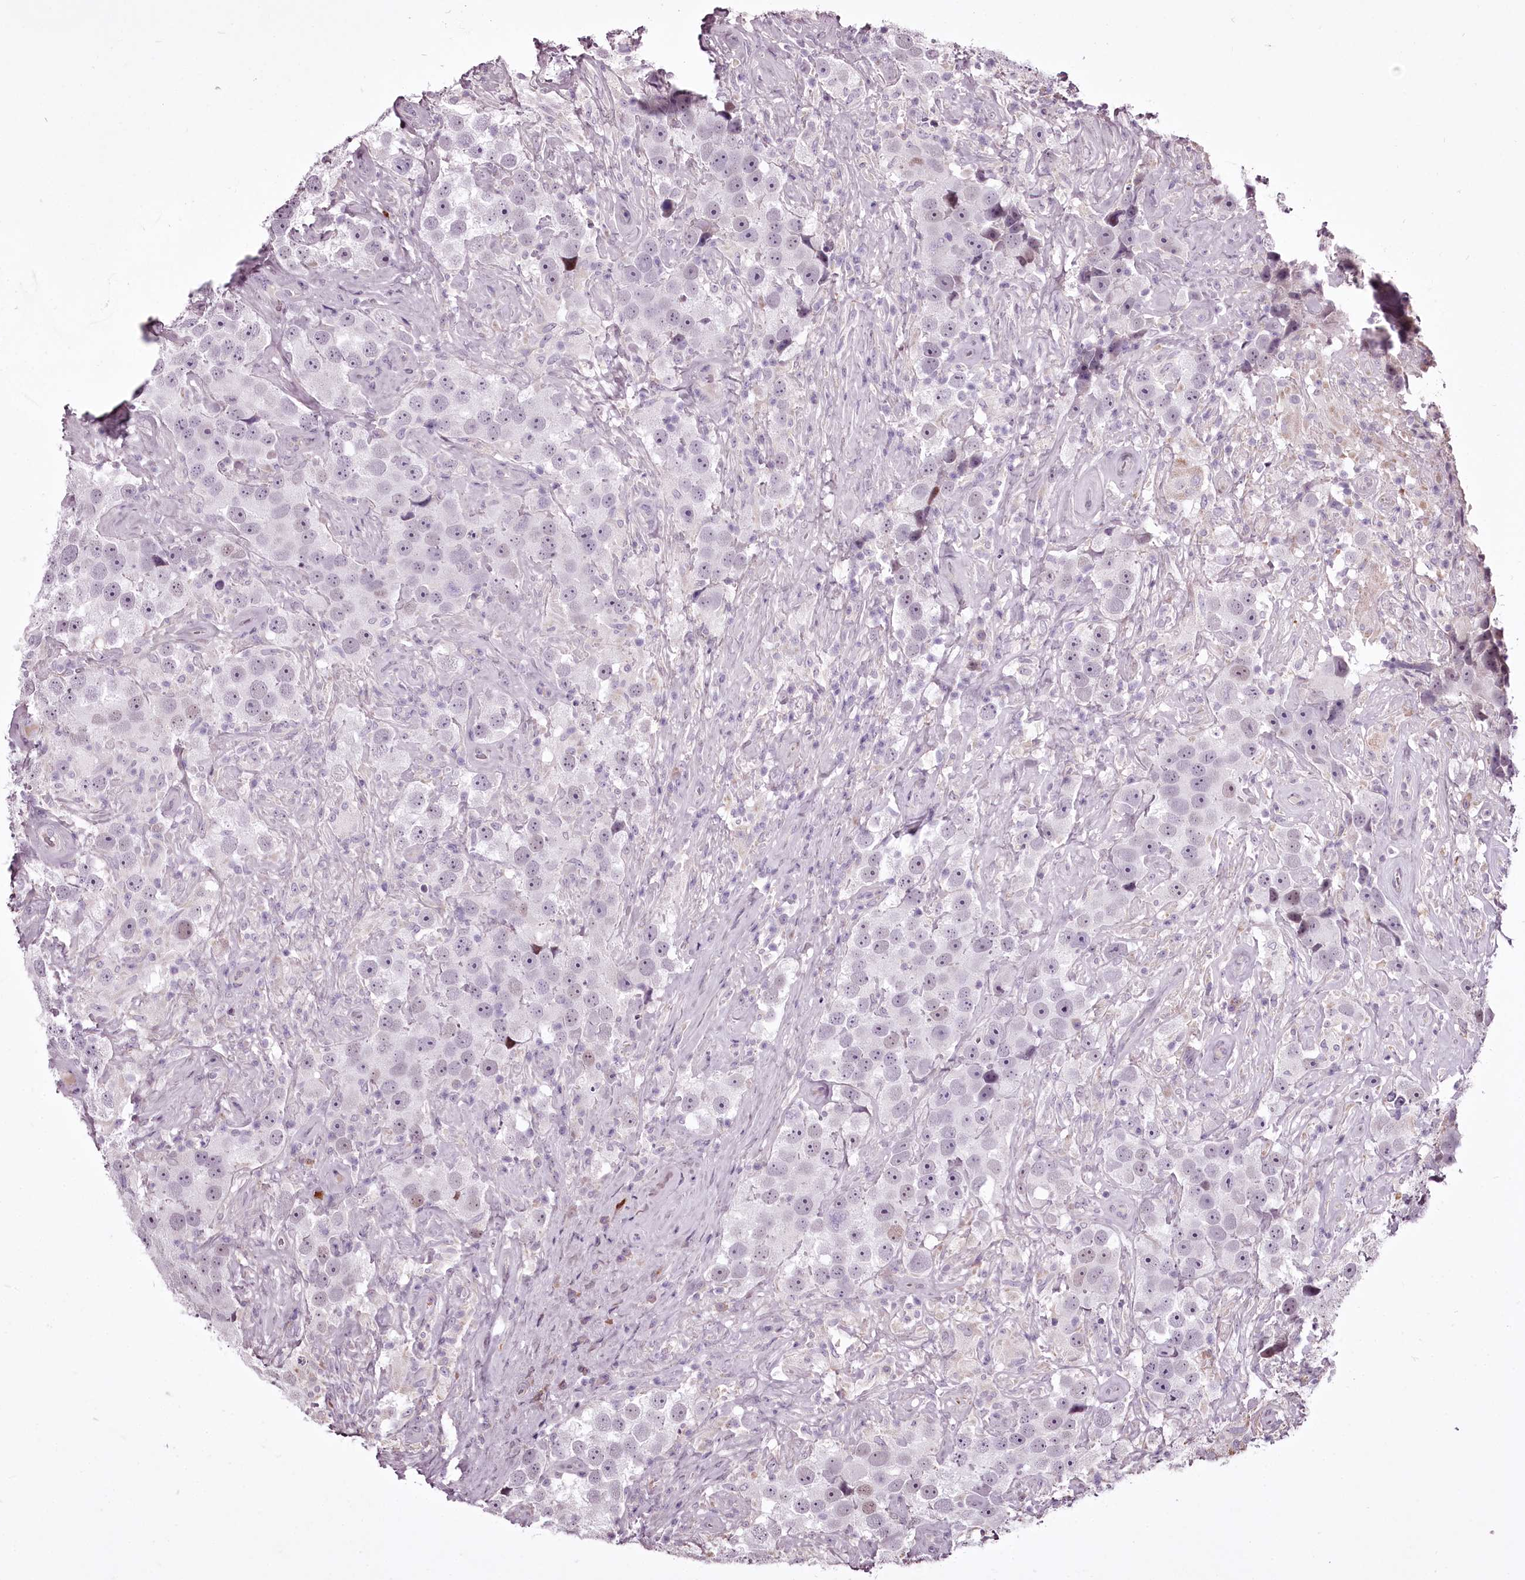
{"staining": {"intensity": "weak", "quantity": "<25%", "location": "nuclear"}, "tissue": "testis cancer", "cell_type": "Tumor cells", "image_type": "cancer", "snomed": [{"axis": "morphology", "description": "Seminoma, NOS"}, {"axis": "topography", "description": "Testis"}], "caption": "DAB (3,3'-diaminobenzidine) immunohistochemical staining of testis cancer reveals no significant positivity in tumor cells. The staining is performed using DAB (3,3'-diaminobenzidine) brown chromogen with nuclei counter-stained in using hematoxylin.", "gene": "C1orf56", "patient": {"sex": "male", "age": 49}}